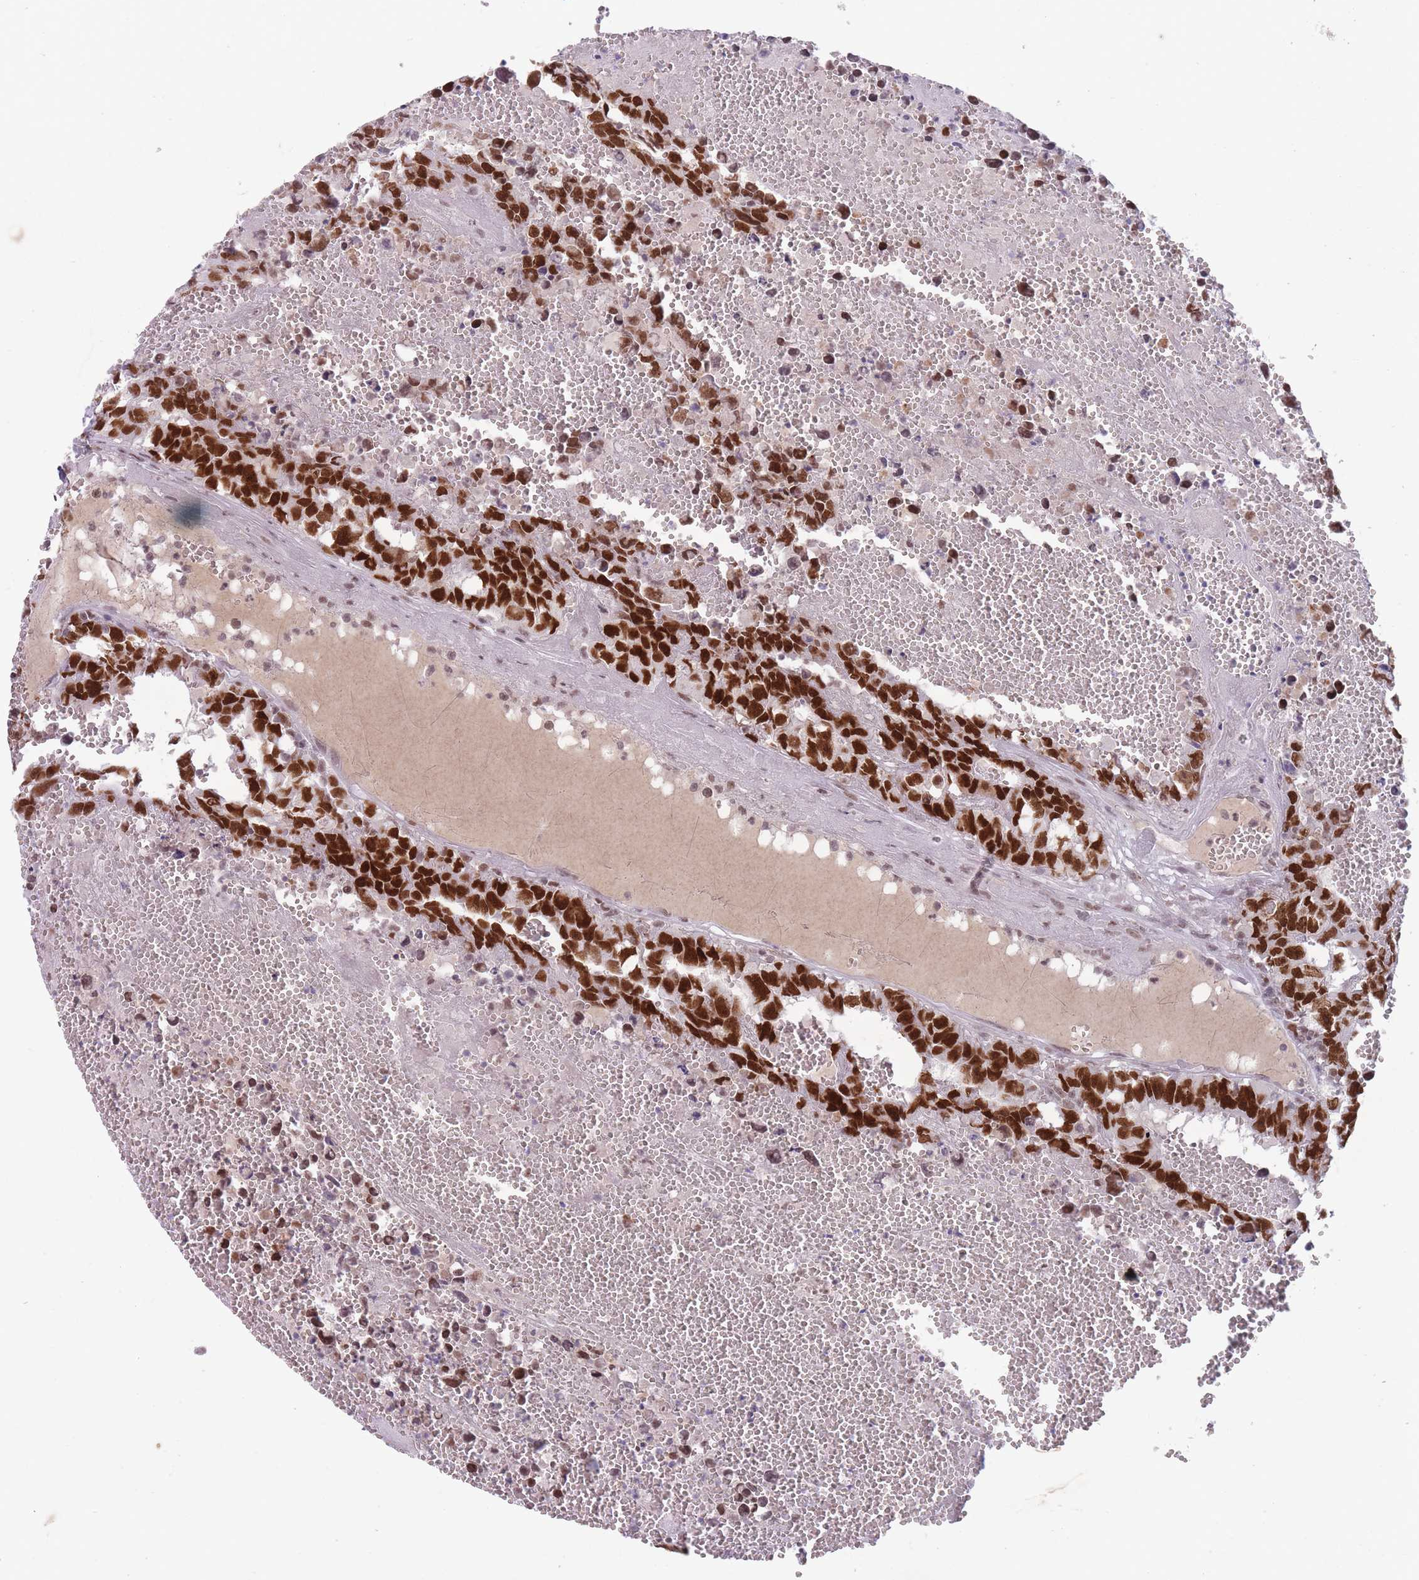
{"staining": {"intensity": "strong", "quantity": ">75%", "location": "nuclear"}, "tissue": "testis cancer", "cell_type": "Tumor cells", "image_type": "cancer", "snomed": [{"axis": "morphology", "description": "Carcinoma, Embryonal, NOS"}, {"axis": "topography", "description": "Testis"}], "caption": "Embryonal carcinoma (testis) stained for a protein (brown) shows strong nuclear positive positivity in about >75% of tumor cells.", "gene": "ARID3B", "patient": {"sex": "male", "age": 25}}